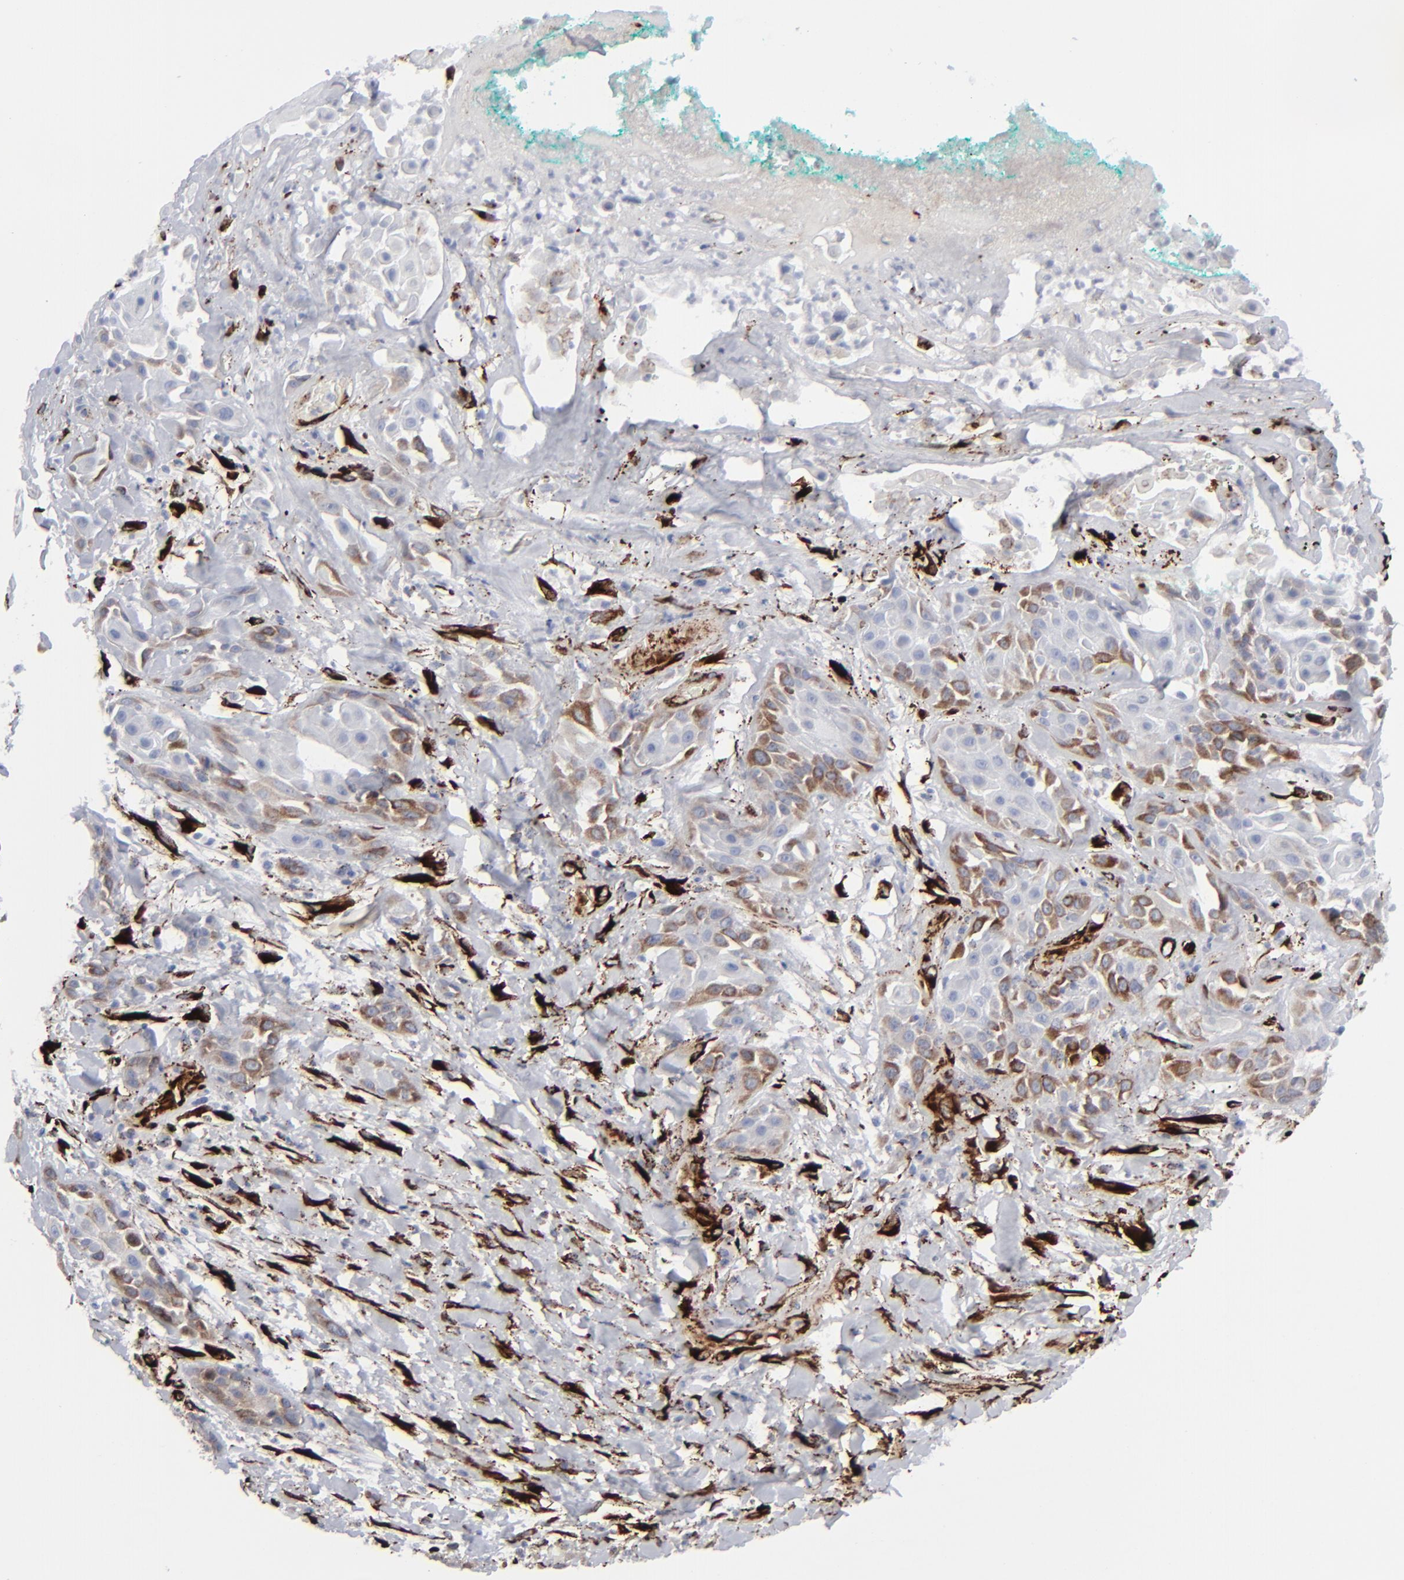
{"staining": {"intensity": "moderate", "quantity": "25%-75%", "location": "nuclear"}, "tissue": "skin cancer", "cell_type": "Tumor cells", "image_type": "cancer", "snomed": [{"axis": "morphology", "description": "Squamous cell carcinoma, NOS"}, {"axis": "topography", "description": "Skin"}, {"axis": "topography", "description": "Anal"}], "caption": "Immunohistochemistry (IHC) micrograph of skin cancer stained for a protein (brown), which demonstrates medium levels of moderate nuclear expression in about 25%-75% of tumor cells.", "gene": "SPARC", "patient": {"sex": "male", "age": 64}}